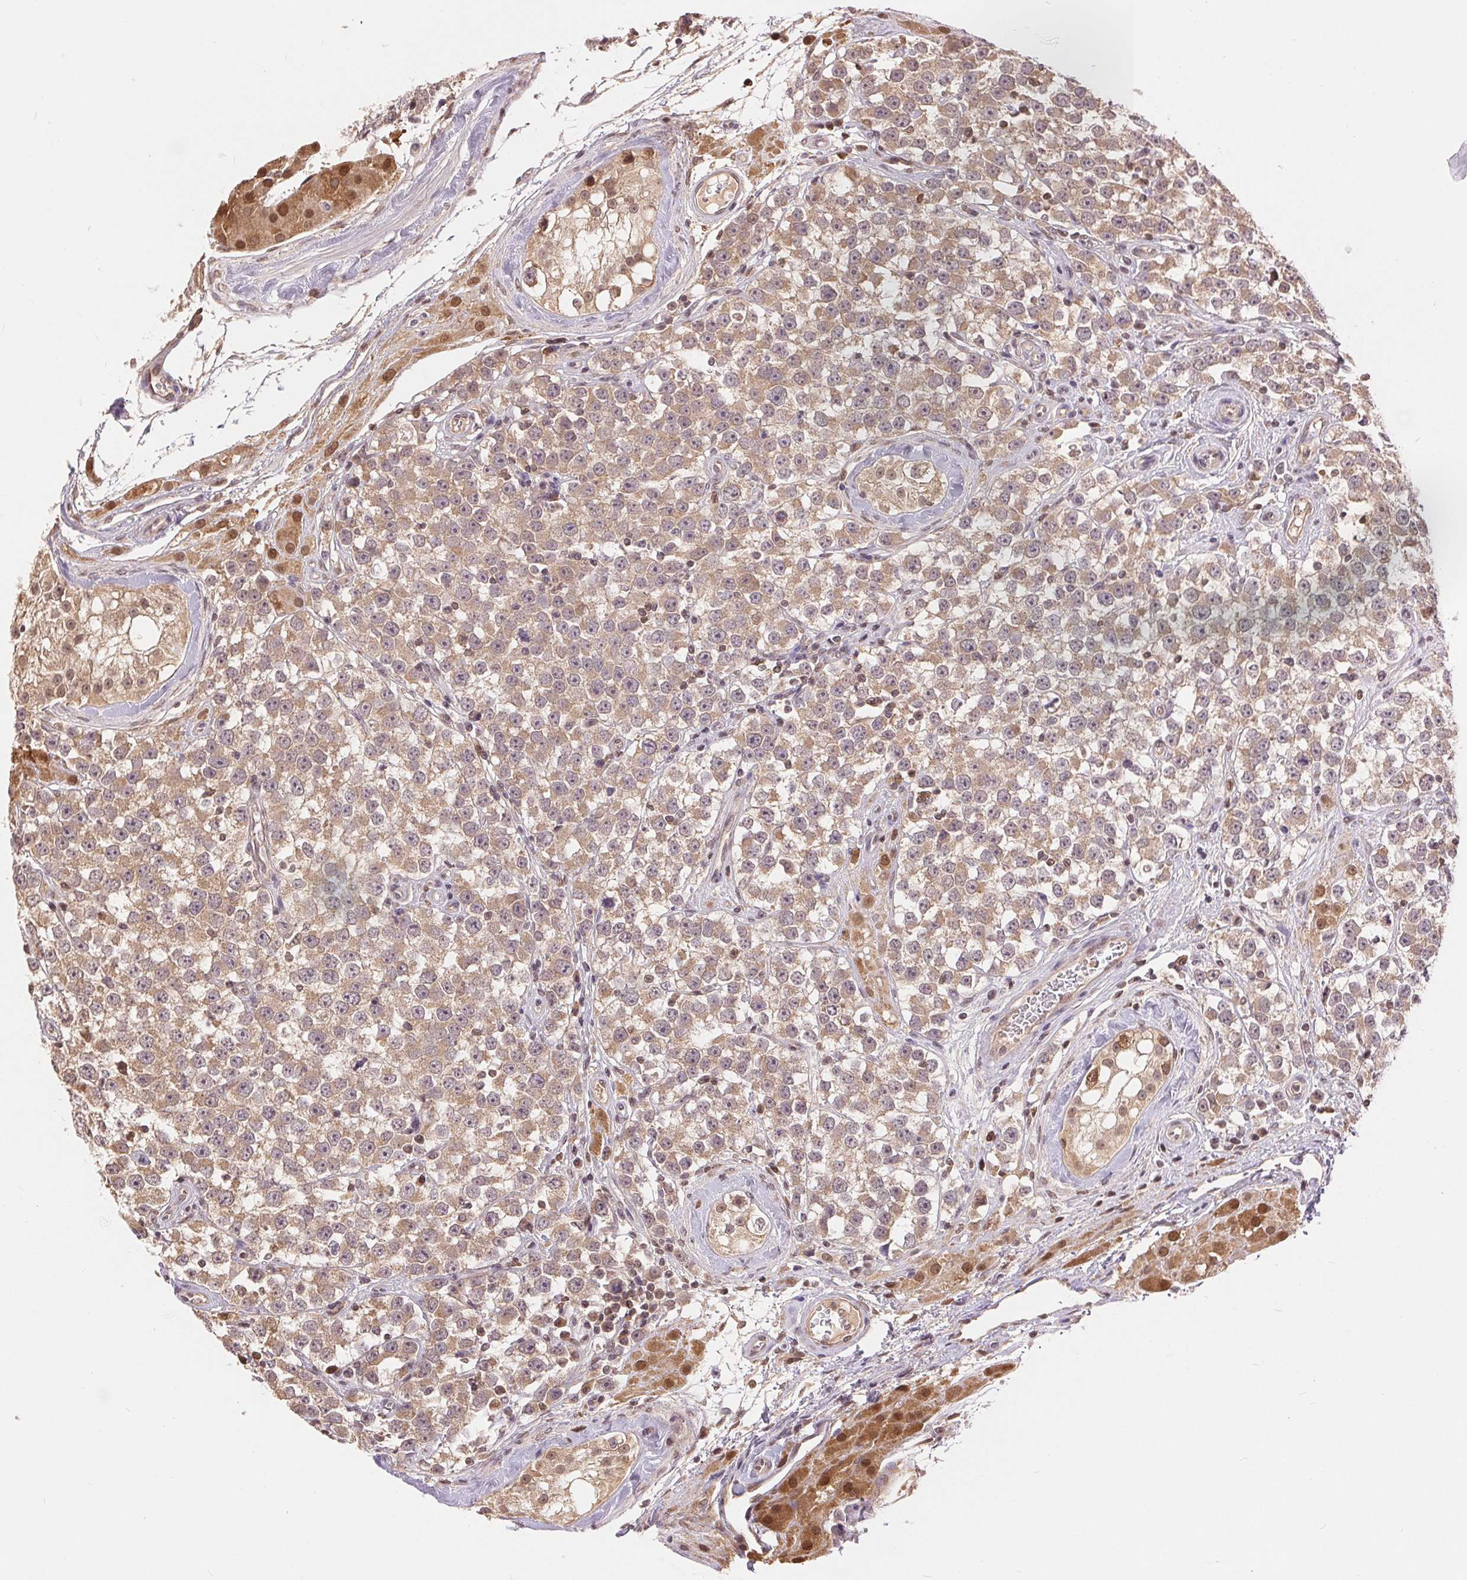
{"staining": {"intensity": "weak", "quantity": ">75%", "location": "cytoplasmic/membranous"}, "tissue": "testis cancer", "cell_type": "Tumor cells", "image_type": "cancer", "snomed": [{"axis": "morphology", "description": "Seminoma, NOS"}, {"axis": "topography", "description": "Testis"}], "caption": "Immunohistochemical staining of human testis cancer (seminoma) demonstrates low levels of weak cytoplasmic/membranous protein positivity in about >75% of tumor cells. Nuclei are stained in blue.", "gene": "TMEM273", "patient": {"sex": "male", "age": 34}}